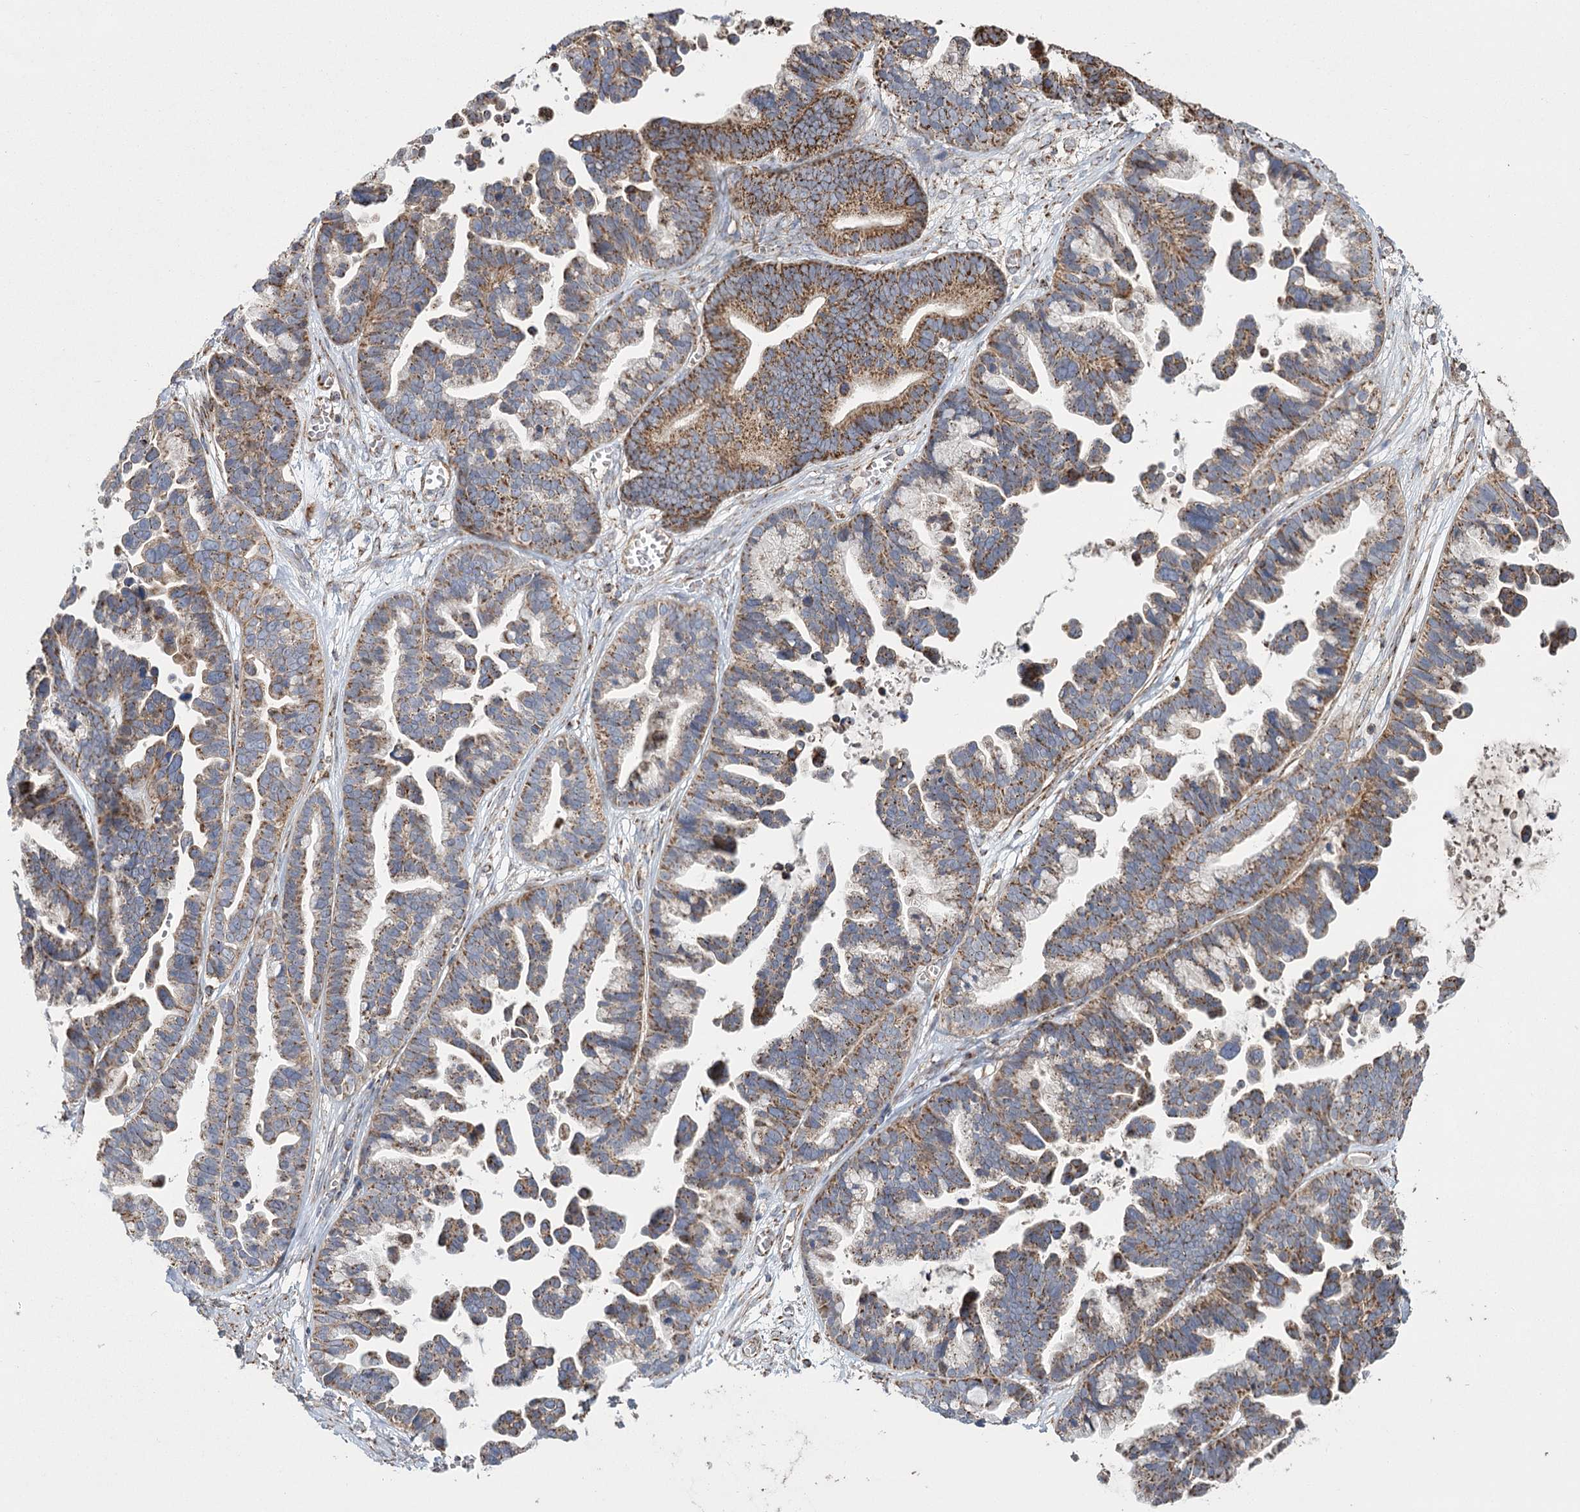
{"staining": {"intensity": "strong", "quantity": ">75%", "location": "cytoplasmic/membranous"}, "tissue": "ovarian cancer", "cell_type": "Tumor cells", "image_type": "cancer", "snomed": [{"axis": "morphology", "description": "Cystadenocarcinoma, serous, NOS"}, {"axis": "topography", "description": "Ovary"}], "caption": "Immunohistochemical staining of human ovarian cancer reveals high levels of strong cytoplasmic/membranous positivity in approximately >75% of tumor cells.", "gene": "RANBP3L", "patient": {"sex": "female", "age": 56}}